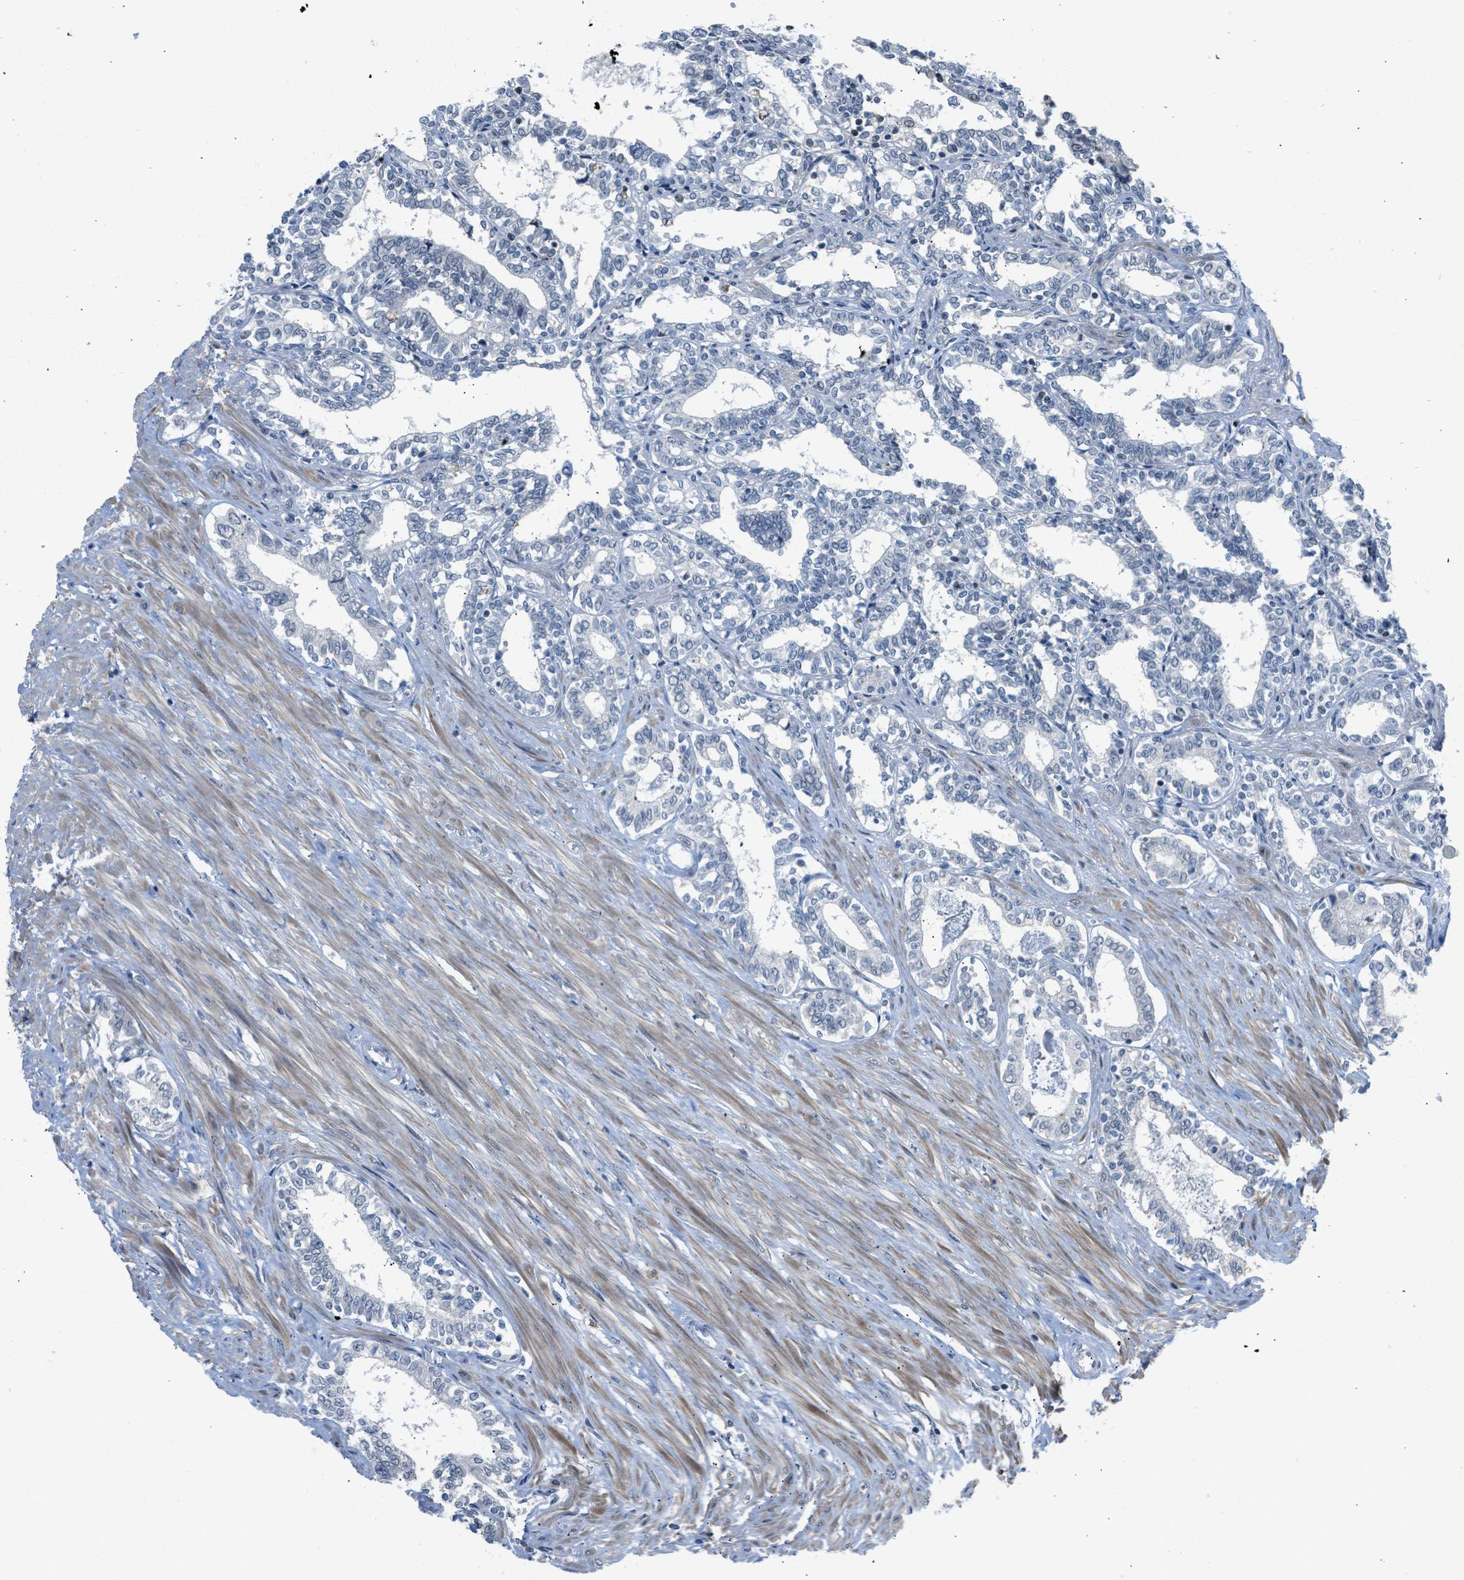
{"staining": {"intensity": "negative", "quantity": "none", "location": "none"}, "tissue": "seminal vesicle", "cell_type": "Glandular cells", "image_type": "normal", "snomed": [{"axis": "morphology", "description": "Normal tissue, NOS"}, {"axis": "morphology", "description": "Adenocarcinoma, High grade"}, {"axis": "topography", "description": "Prostate"}, {"axis": "topography", "description": "Seminal veicle"}], "caption": "An image of seminal vesicle stained for a protein exhibits no brown staining in glandular cells.", "gene": "TTBK2", "patient": {"sex": "male", "age": 55}}